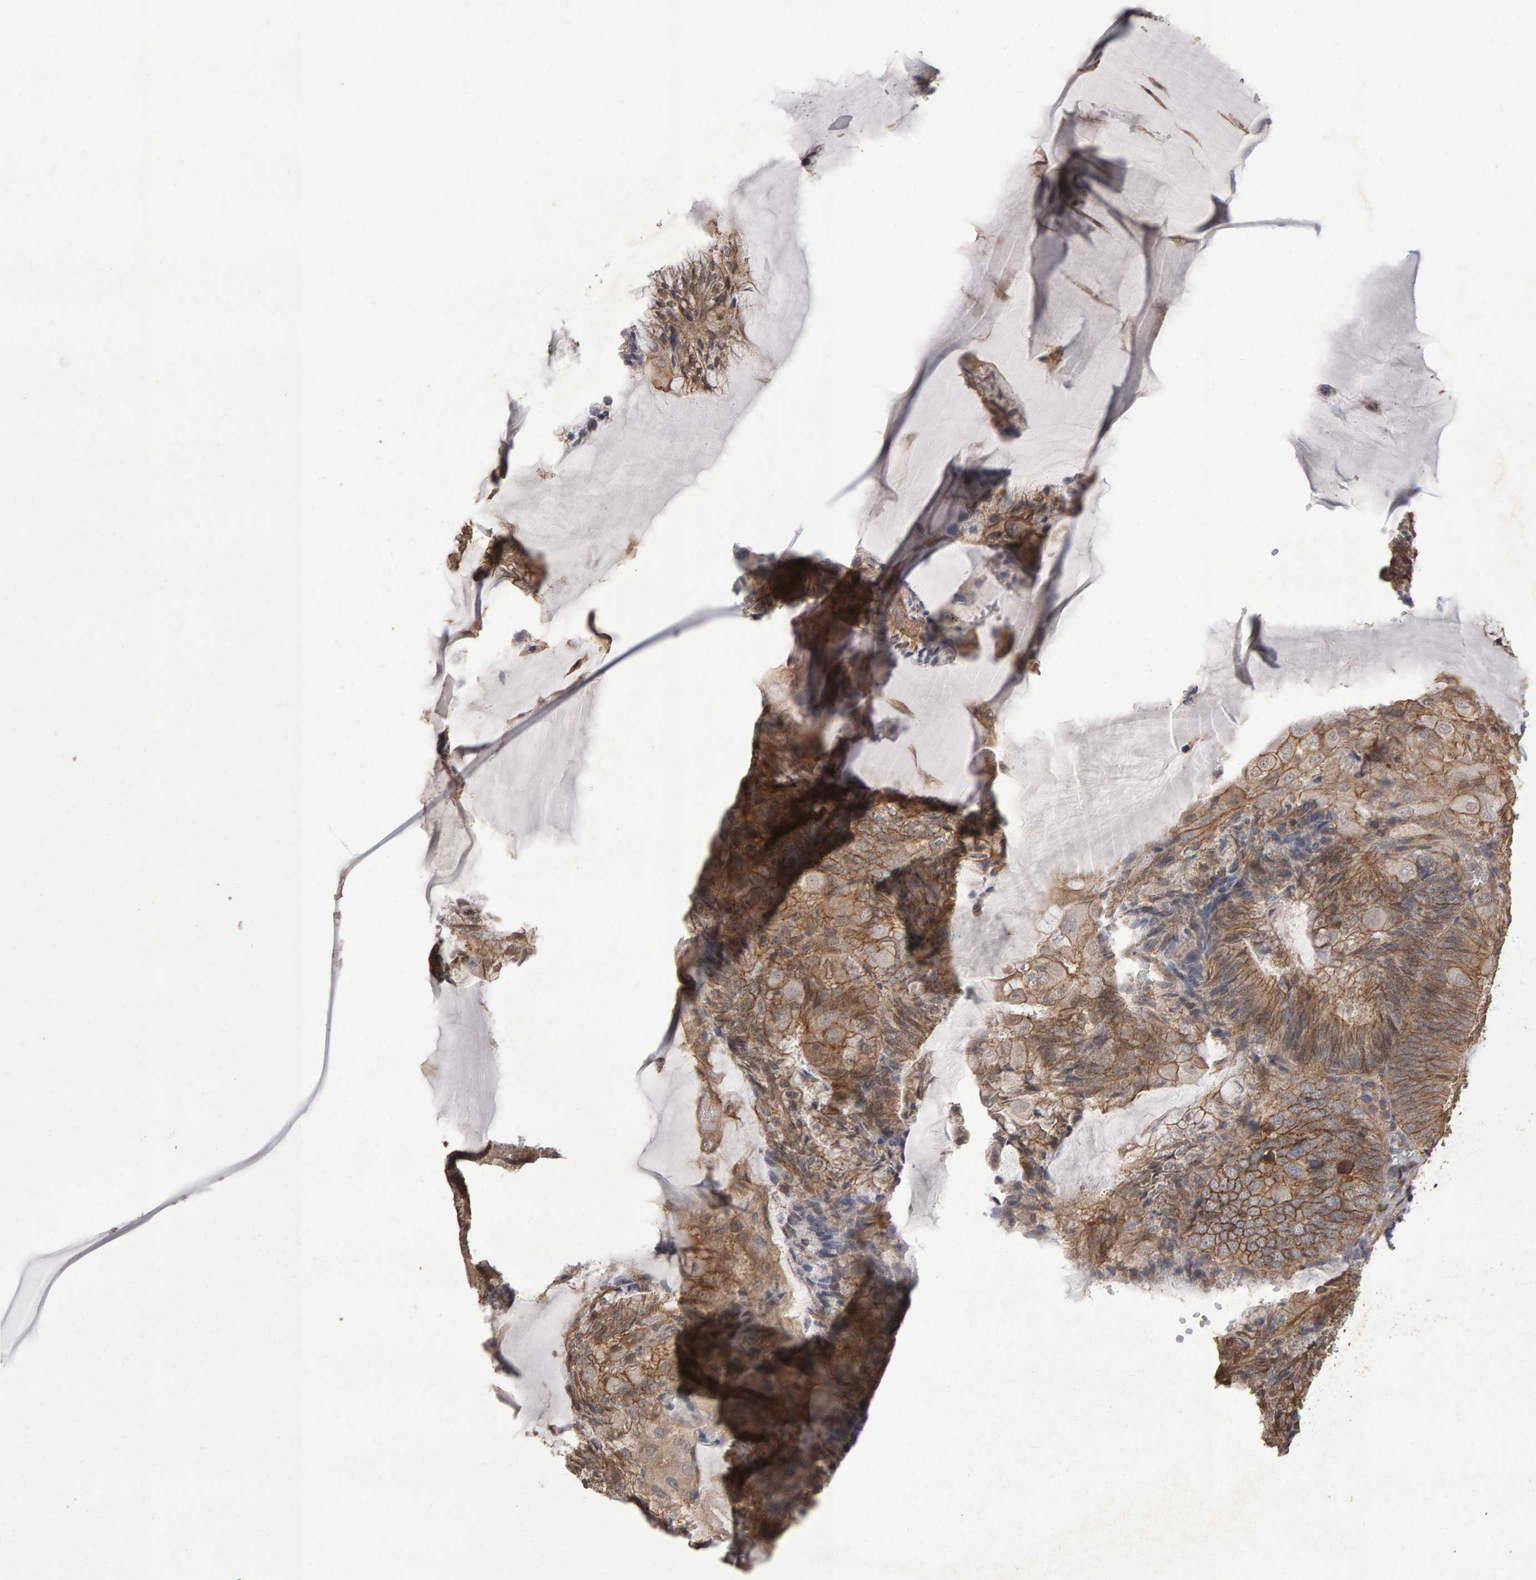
{"staining": {"intensity": "strong", "quantity": "25%-75%", "location": "cytoplasmic/membranous"}, "tissue": "endometrial cancer", "cell_type": "Tumor cells", "image_type": "cancer", "snomed": [{"axis": "morphology", "description": "Adenocarcinoma, NOS"}, {"axis": "topography", "description": "Endometrium"}], "caption": "A brown stain labels strong cytoplasmic/membranous expression of a protein in human endometrial cancer (adenocarcinoma) tumor cells.", "gene": "SCRIB", "patient": {"sex": "female", "age": 81}}